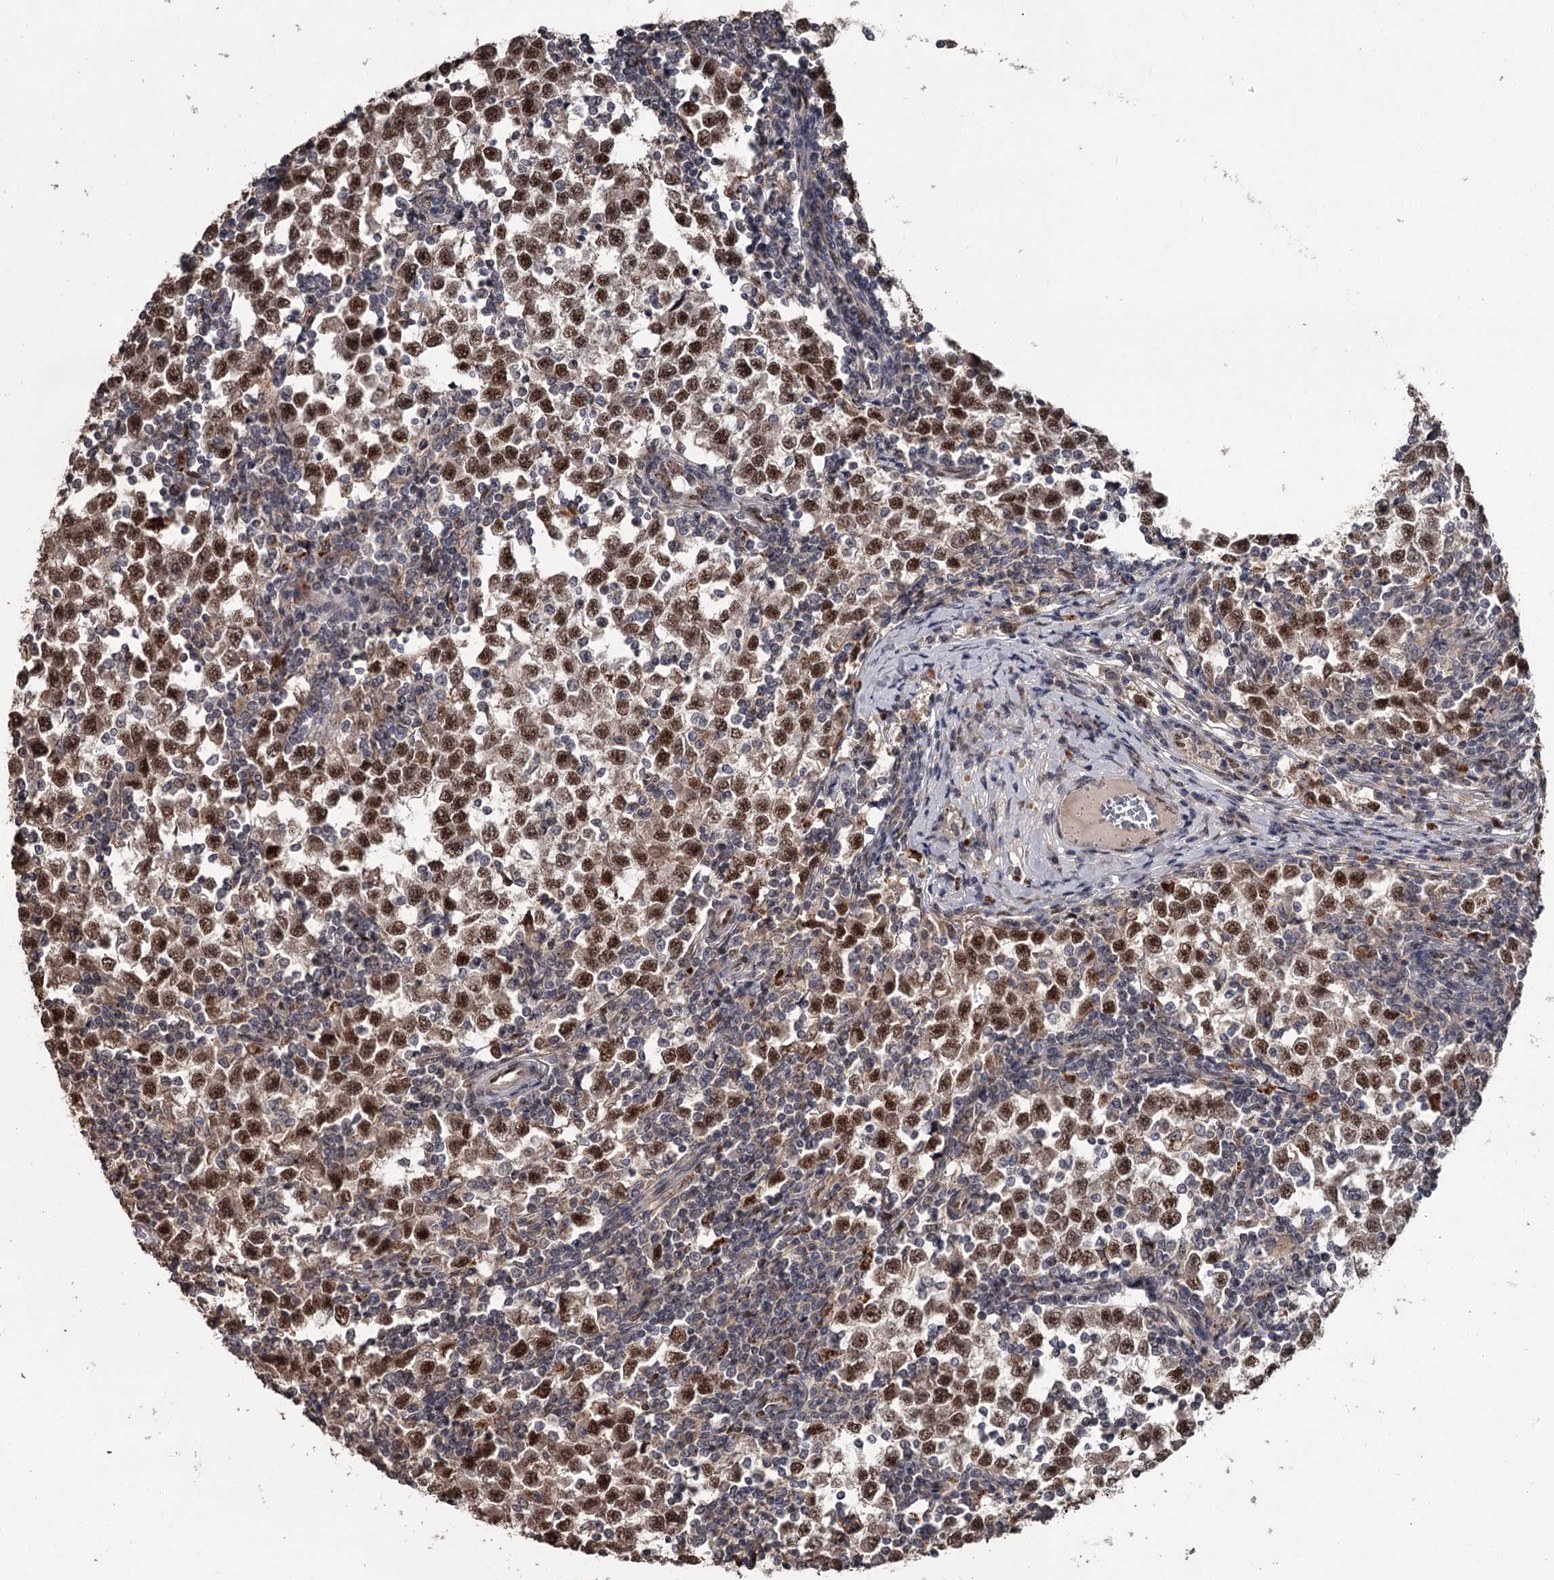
{"staining": {"intensity": "moderate", "quantity": ">75%", "location": "nuclear"}, "tissue": "testis cancer", "cell_type": "Tumor cells", "image_type": "cancer", "snomed": [{"axis": "morphology", "description": "Seminoma, NOS"}, {"axis": "topography", "description": "Testis"}], "caption": "Testis cancer (seminoma) tissue reveals moderate nuclear expression in approximately >75% of tumor cells", "gene": "PRPF40B", "patient": {"sex": "male", "age": 65}}